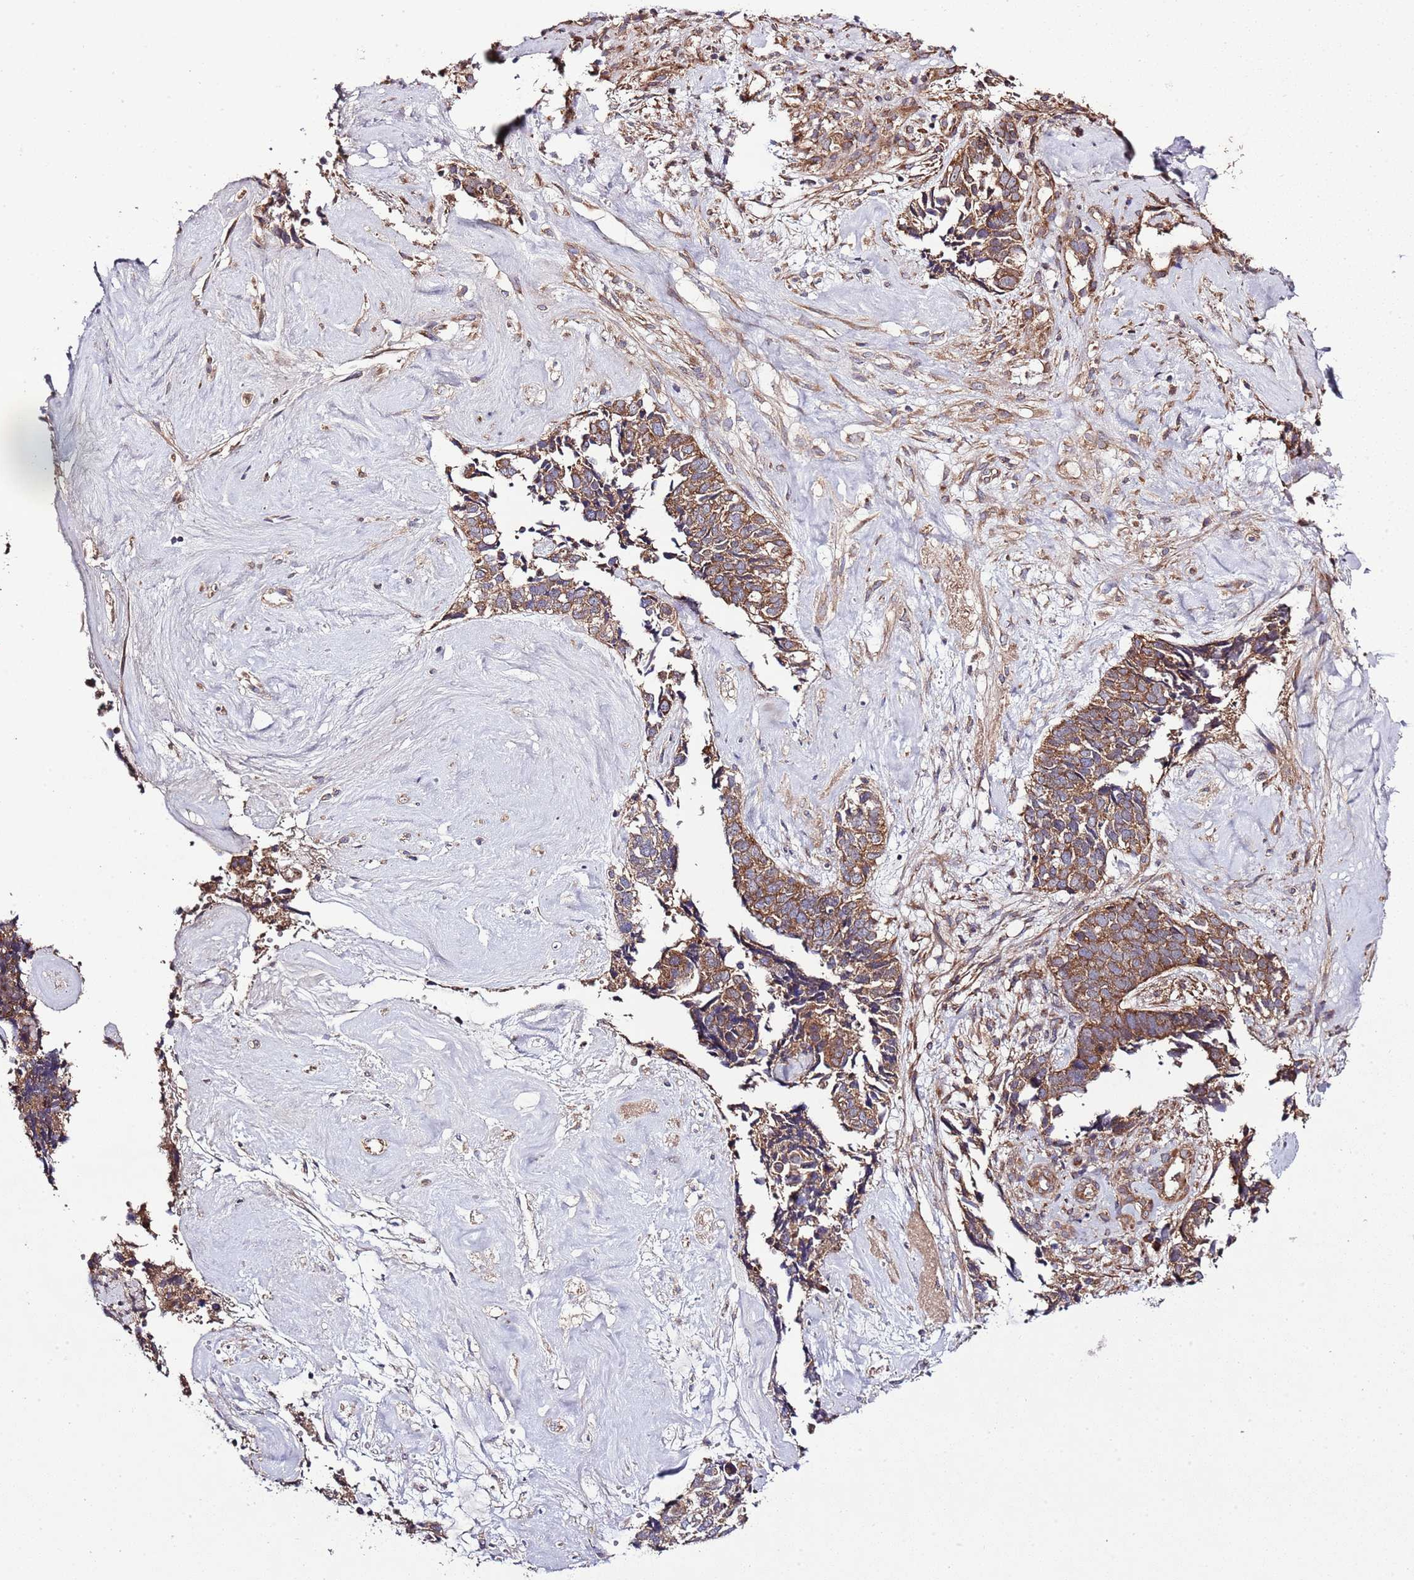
{"staining": {"intensity": "moderate", "quantity": ">75%", "location": "cytoplasmic/membranous"}, "tissue": "cervical cancer", "cell_type": "Tumor cells", "image_type": "cancer", "snomed": [{"axis": "morphology", "description": "Squamous cell carcinoma, NOS"}, {"axis": "topography", "description": "Cervix"}], "caption": "A brown stain highlights moderate cytoplasmic/membranous staining of a protein in cervical squamous cell carcinoma tumor cells.", "gene": "MFNG", "patient": {"sex": "female", "age": 63}}